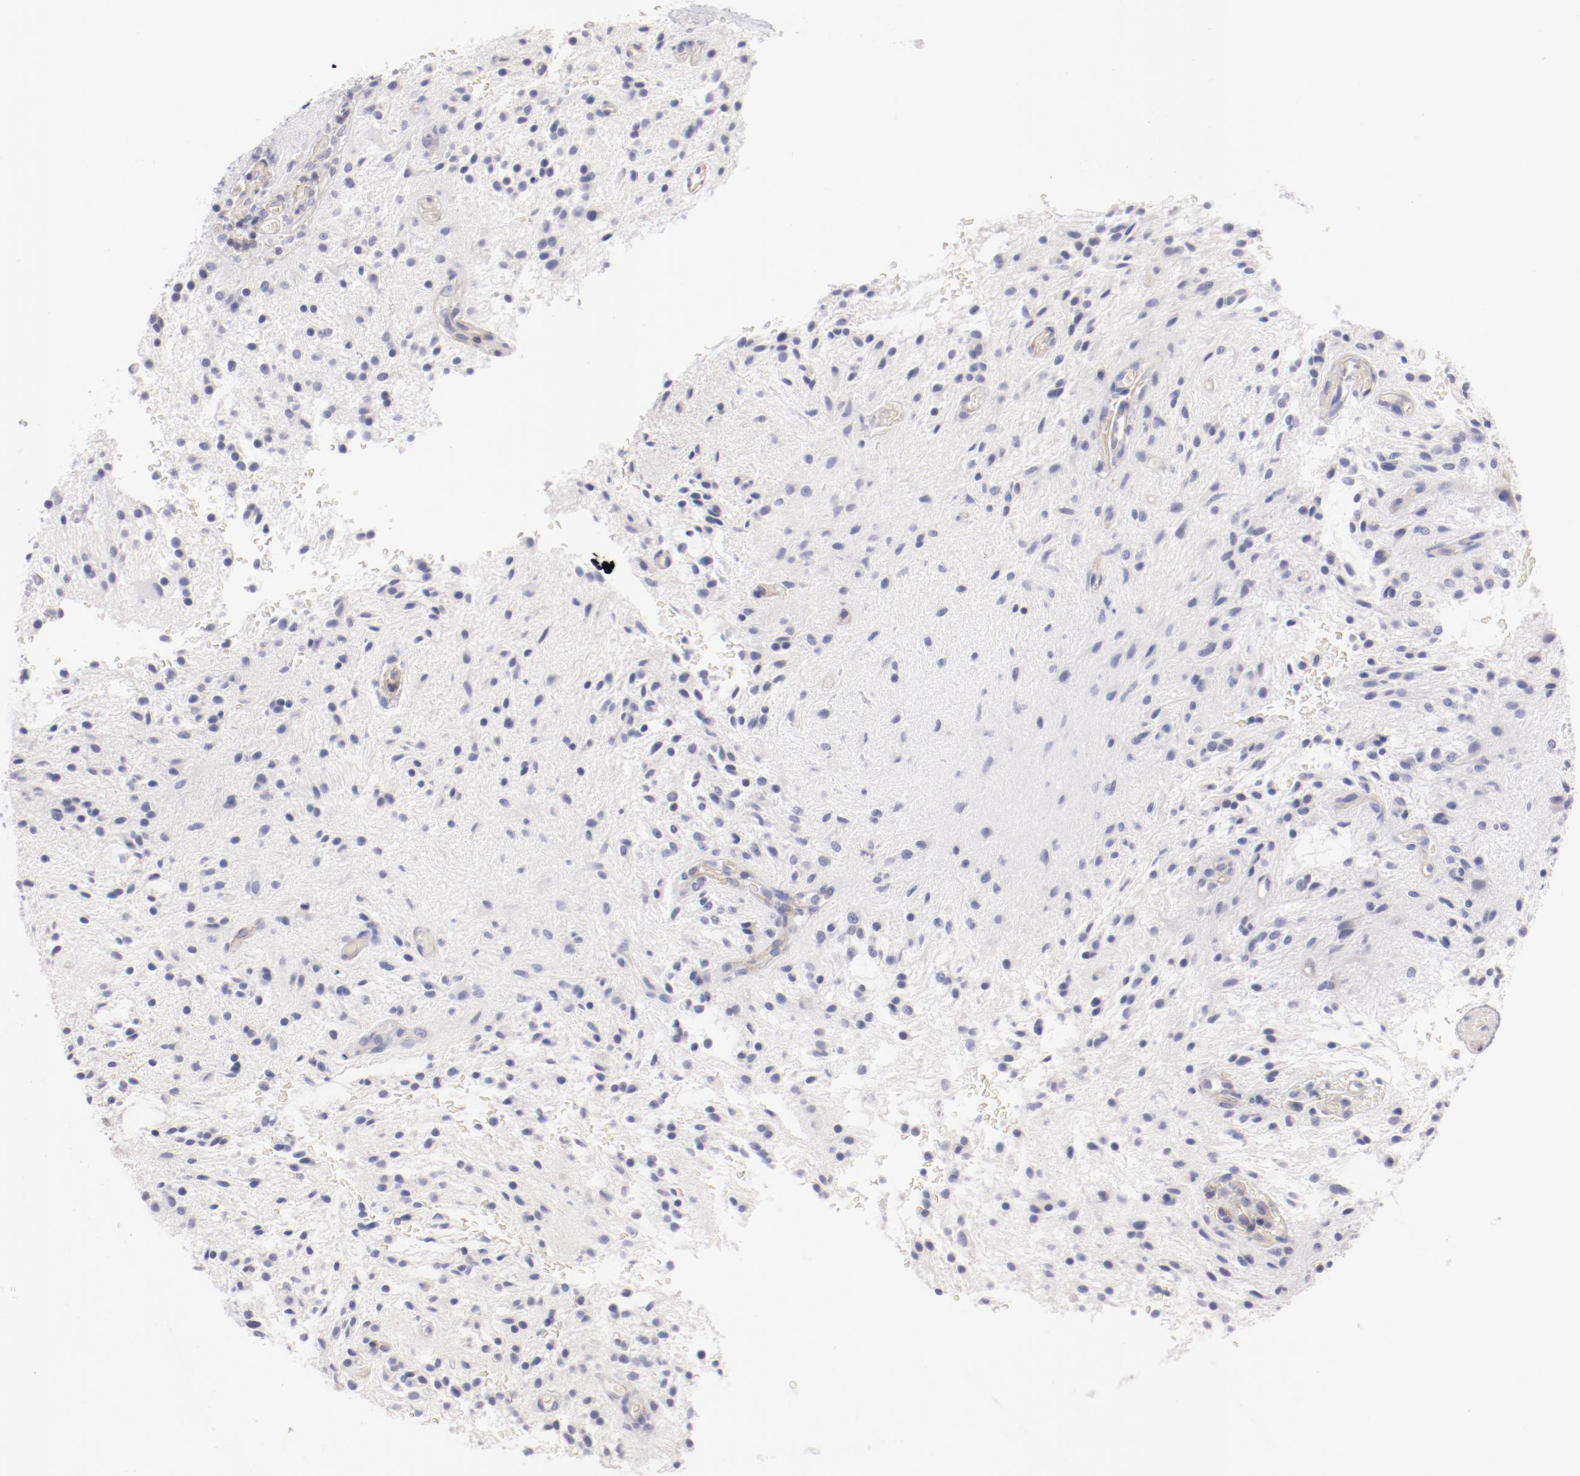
{"staining": {"intensity": "negative", "quantity": "none", "location": "none"}, "tissue": "glioma", "cell_type": "Tumor cells", "image_type": "cancer", "snomed": [{"axis": "morphology", "description": "Glioma, malignant, NOS"}, {"axis": "topography", "description": "Cerebellum"}], "caption": "There is no significant positivity in tumor cells of glioma.", "gene": "LAX1", "patient": {"sex": "female", "age": 10}}